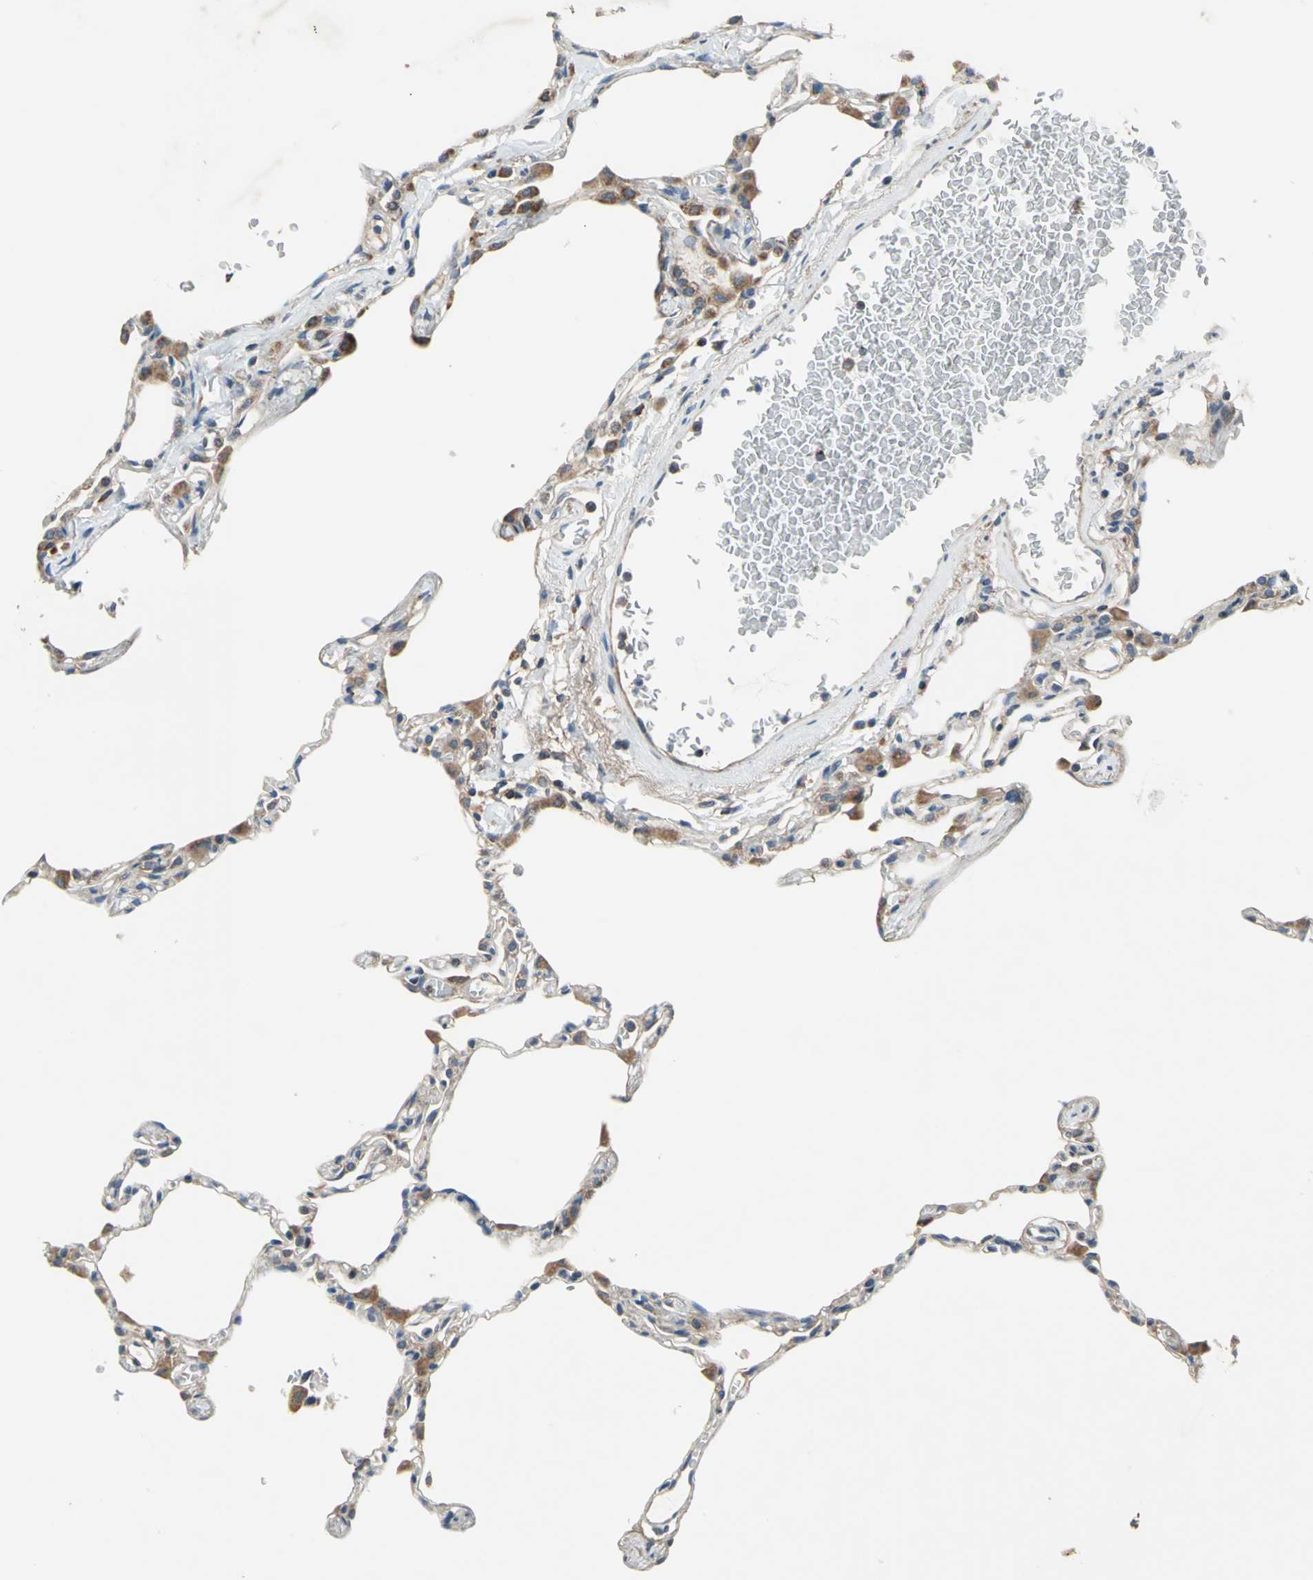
{"staining": {"intensity": "moderate", "quantity": "<25%", "location": "cytoplasmic/membranous"}, "tissue": "lung", "cell_type": "Alveolar cells", "image_type": "normal", "snomed": [{"axis": "morphology", "description": "Normal tissue, NOS"}, {"axis": "topography", "description": "Lung"}], "caption": "Alveolar cells show low levels of moderate cytoplasmic/membranous staining in about <25% of cells in unremarkable lung. The staining was performed using DAB to visualize the protein expression in brown, while the nuclei were stained in blue with hematoxylin (Magnification: 20x).", "gene": "TRAK1", "patient": {"sex": "female", "age": 49}}